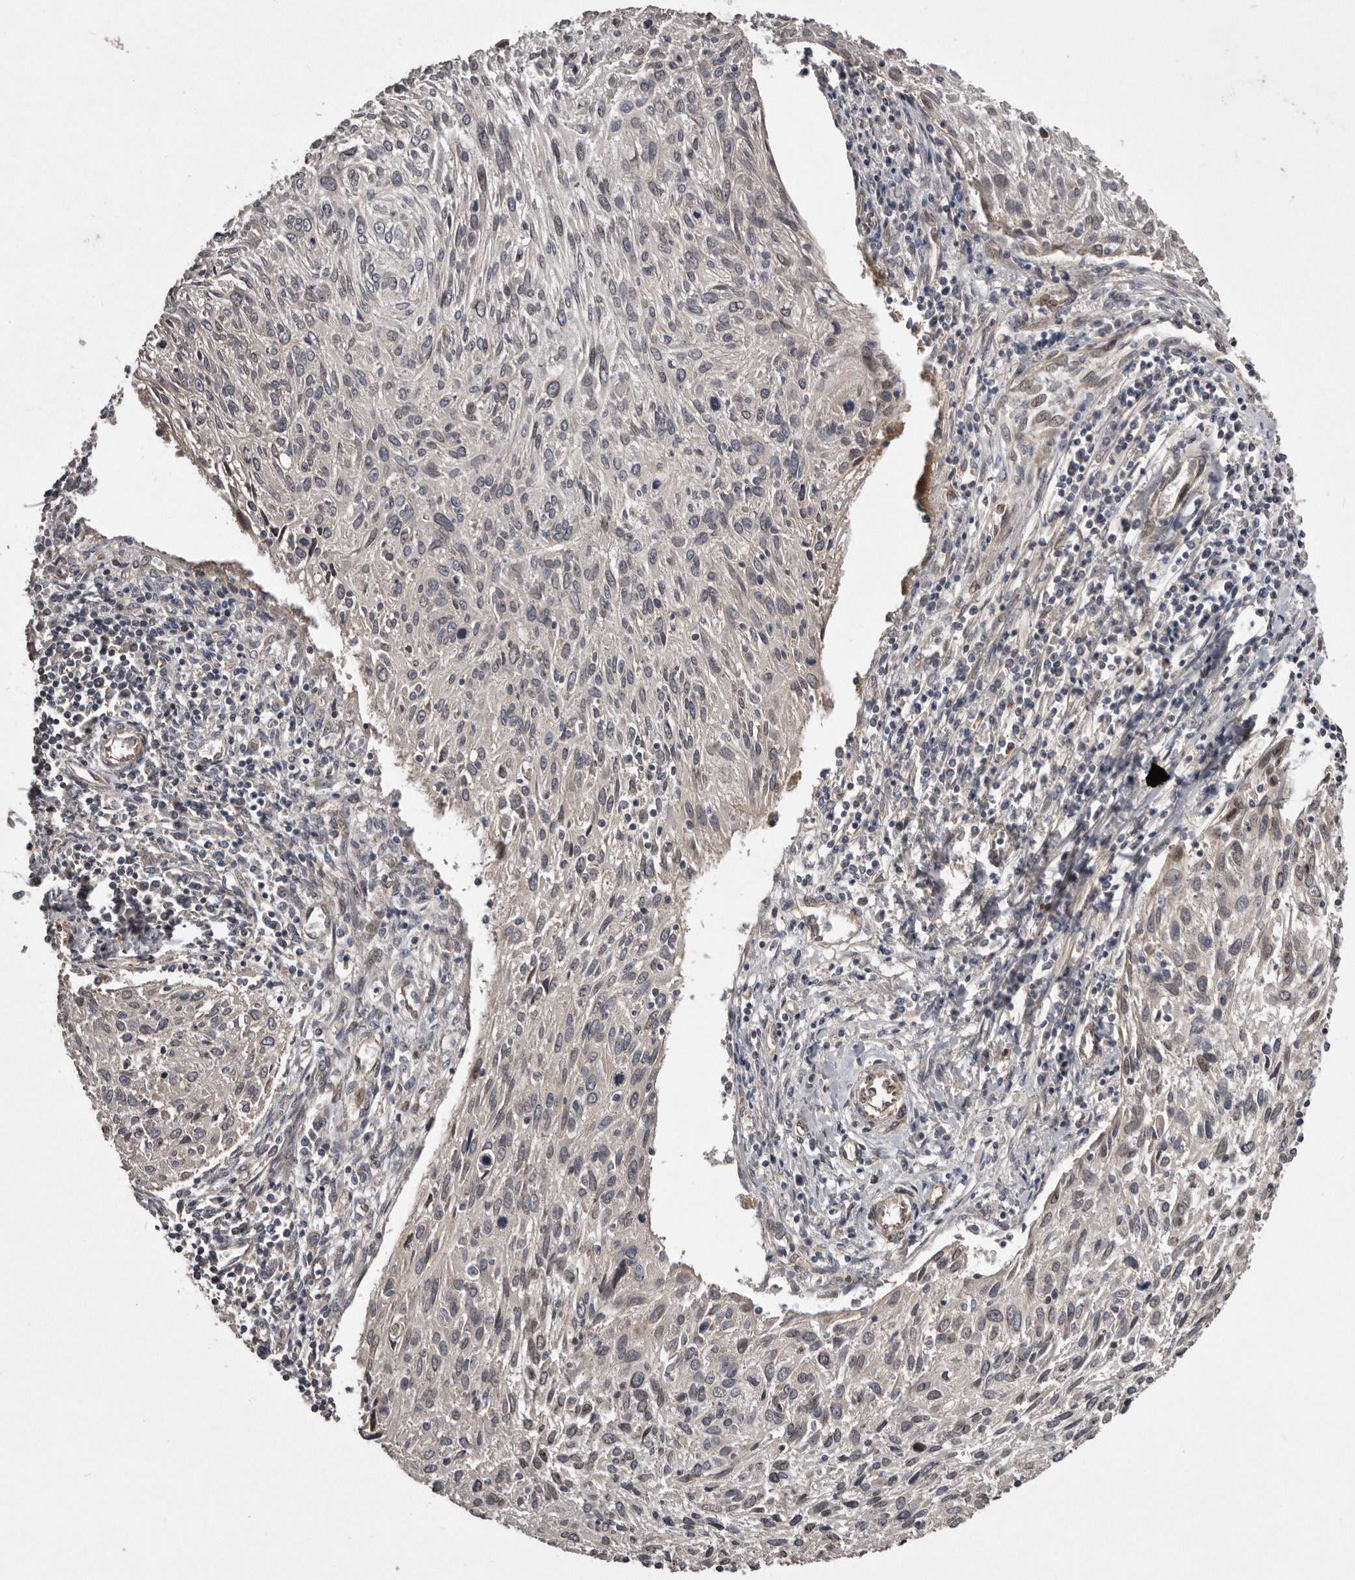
{"staining": {"intensity": "weak", "quantity": "25%-75%", "location": "cytoplasmic/membranous"}, "tissue": "cervical cancer", "cell_type": "Tumor cells", "image_type": "cancer", "snomed": [{"axis": "morphology", "description": "Squamous cell carcinoma, NOS"}, {"axis": "topography", "description": "Cervix"}], "caption": "Immunohistochemistry of cervical squamous cell carcinoma displays low levels of weak cytoplasmic/membranous staining in about 25%-75% of tumor cells.", "gene": "ARMCX1", "patient": {"sex": "female", "age": 51}}